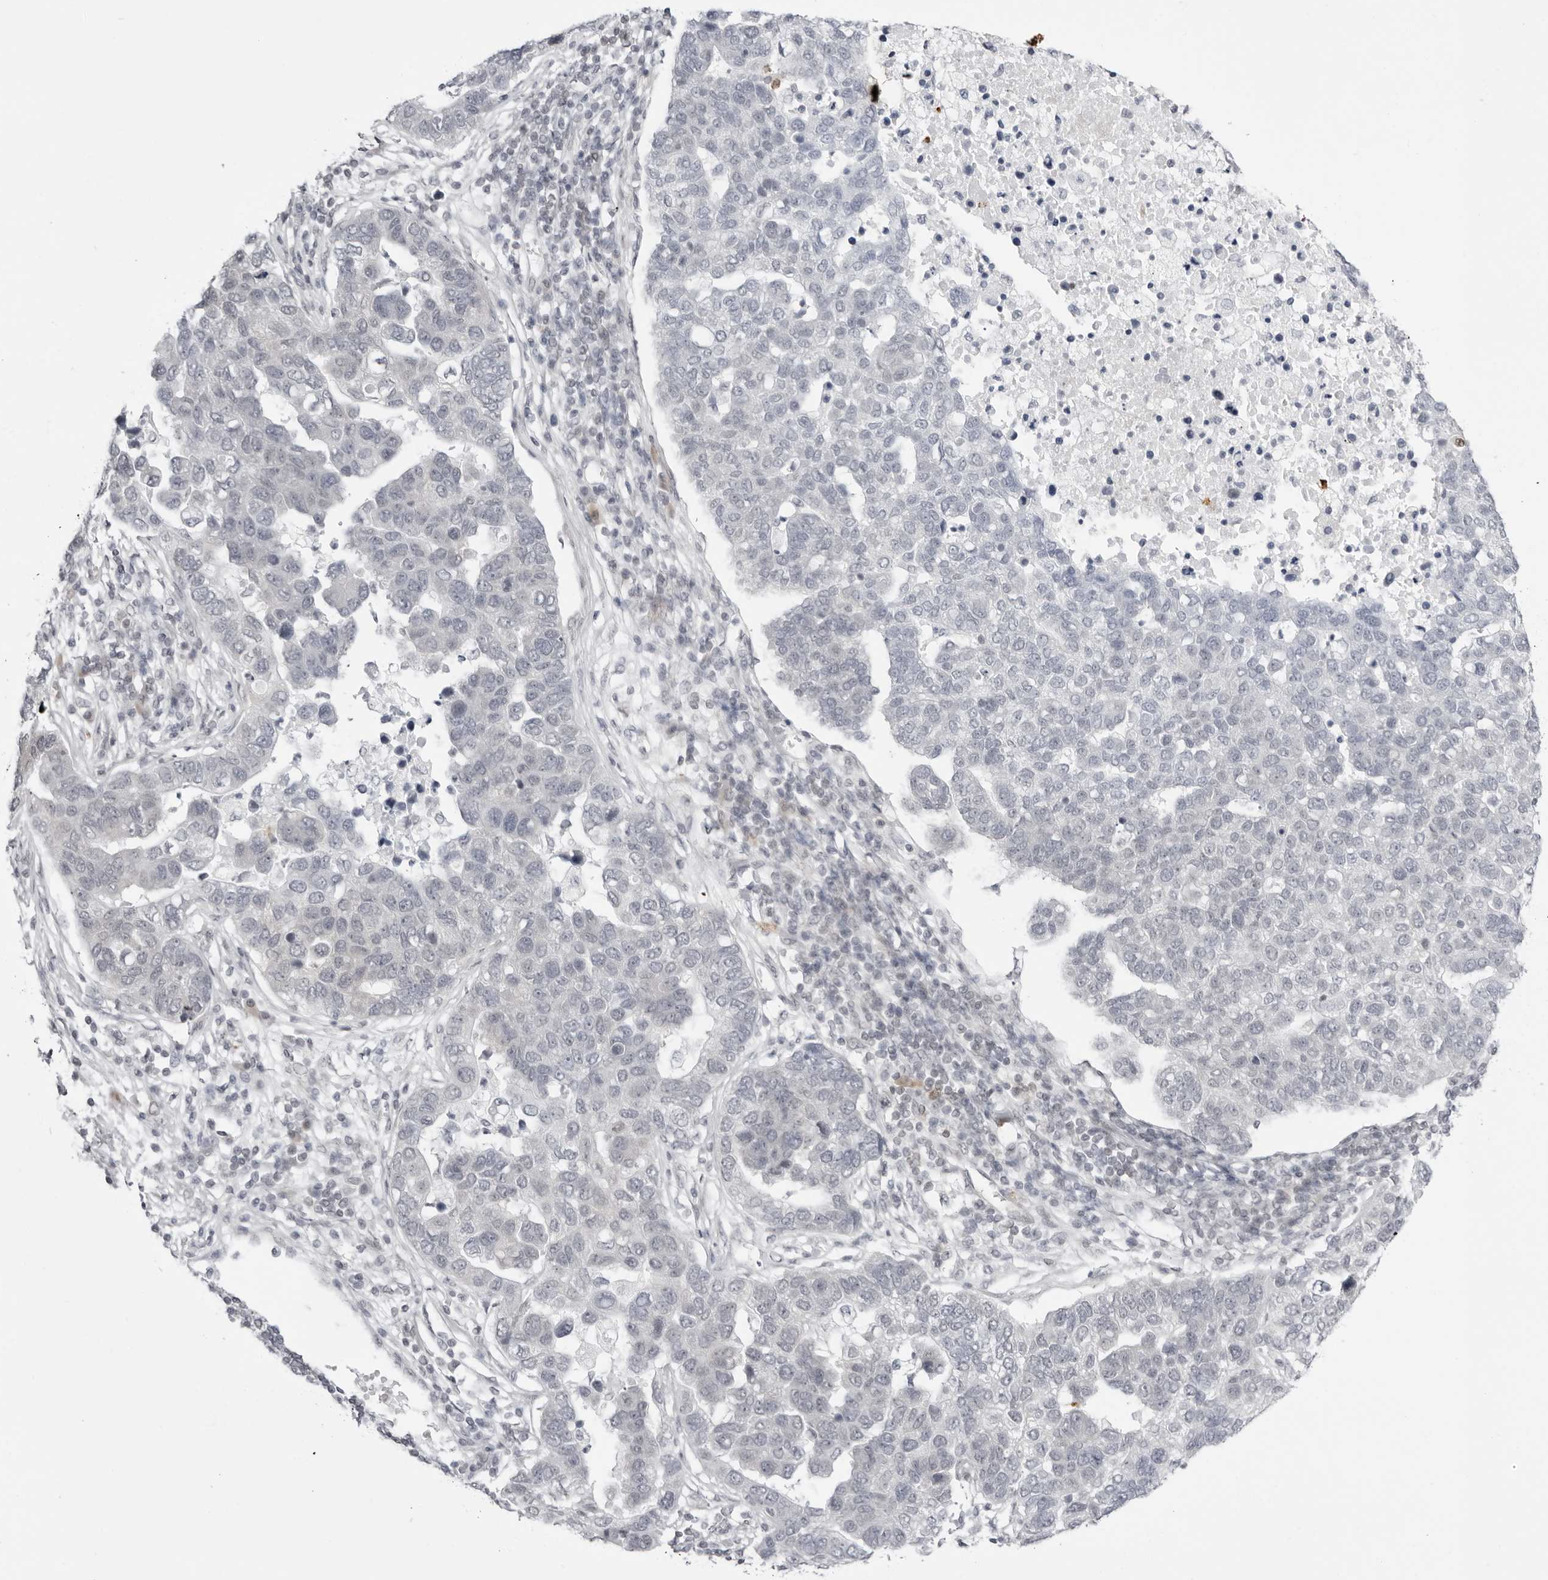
{"staining": {"intensity": "negative", "quantity": "none", "location": "none"}, "tissue": "pancreatic cancer", "cell_type": "Tumor cells", "image_type": "cancer", "snomed": [{"axis": "morphology", "description": "Adenocarcinoma, NOS"}, {"axis": "topography", "description": "Pancreas"}], "caption": "Immunohistochemistry histopathology image of neoplastic tissue: pancreatic cancer stained with DAB demonstrates no significant protein positivity in tumor cells.", "gene": "PPP2R5C", "patient": {"sex": "female", "age": 61}}